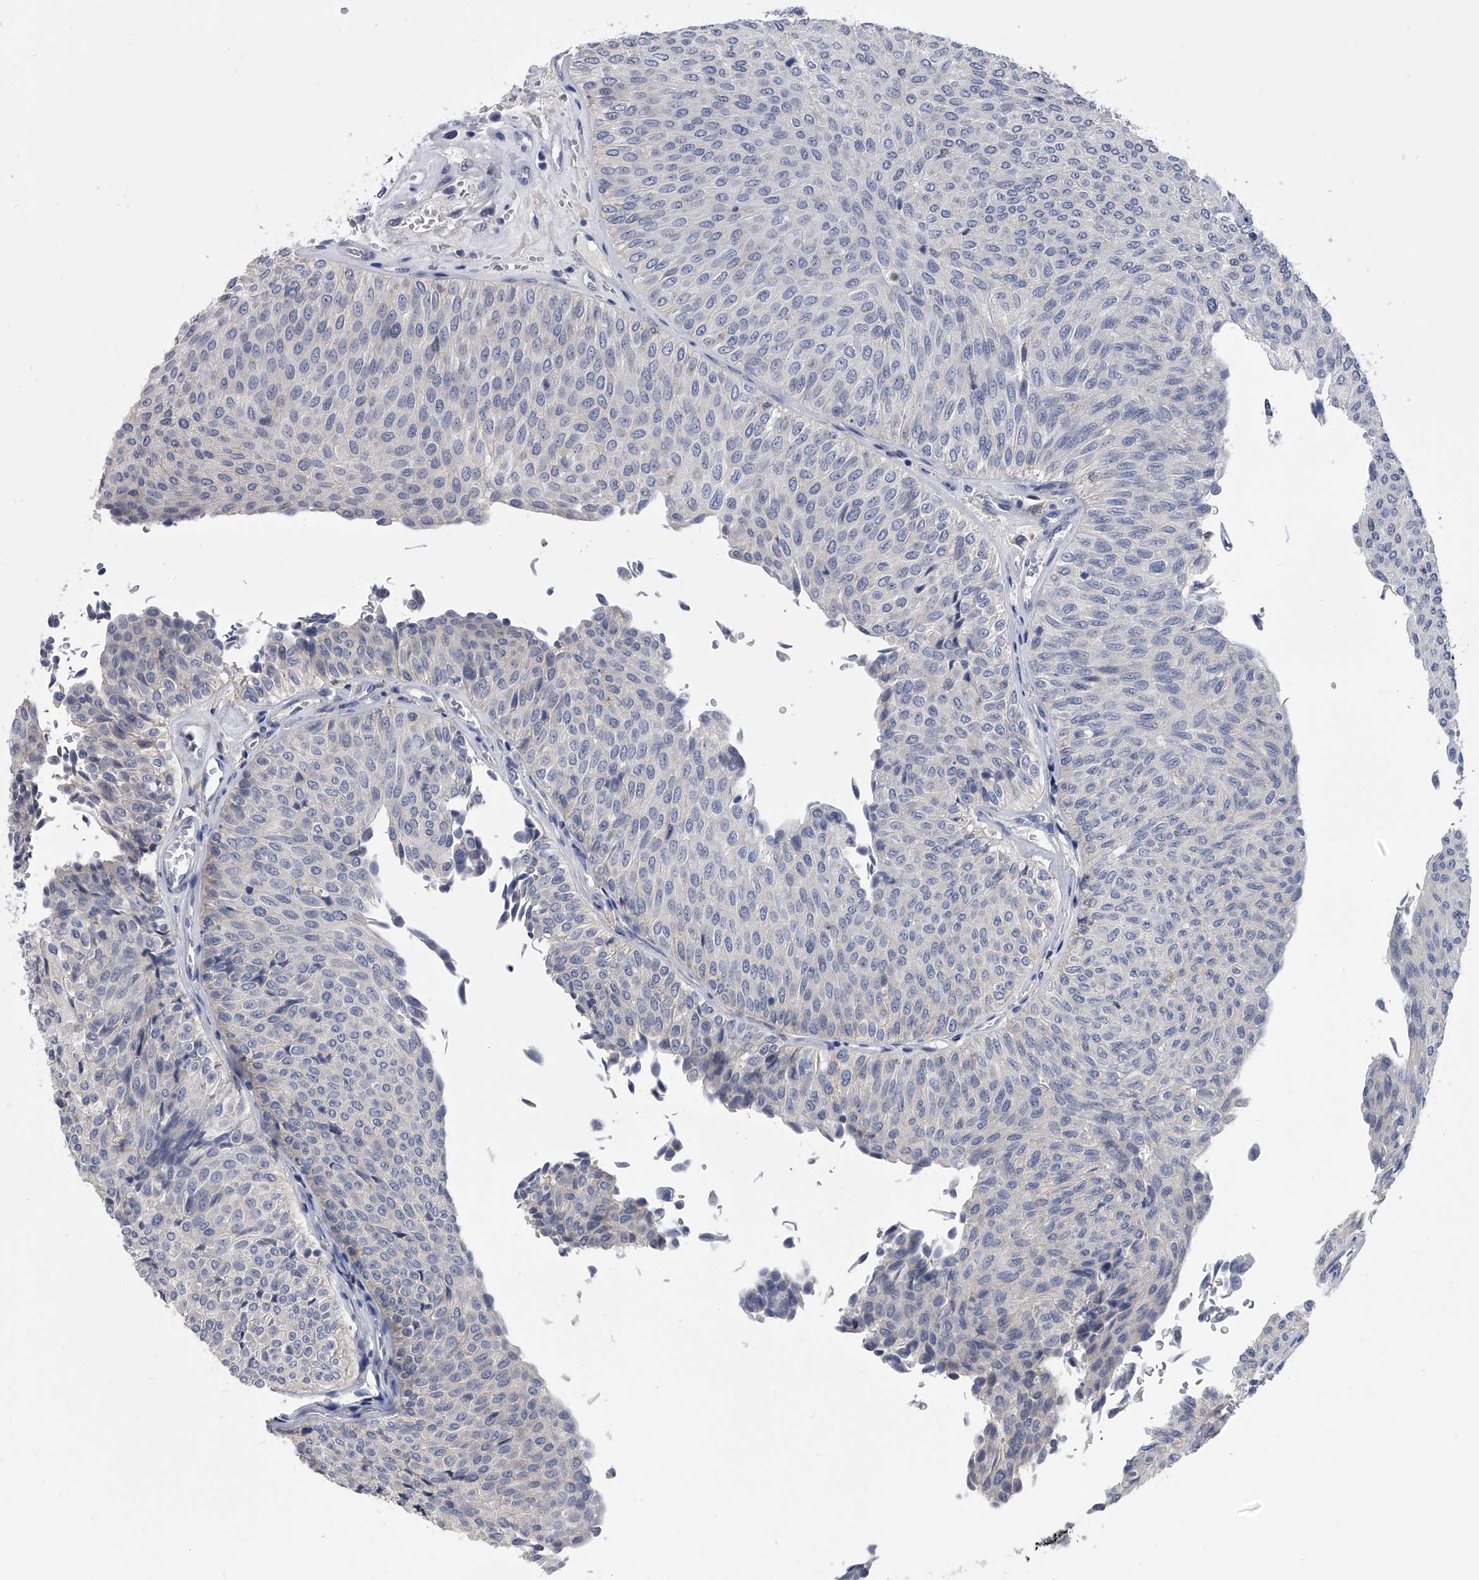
{"staining": {"intensity": "negative", "quantity": "none", "location": "none"}, "tissue": "urothelial cancer", "cell_type": "Tumor cells", "image_type": "cancer", "snomed": [{"axis": "morphology", "description": "Urothelial carcinoma, Low grade"}, {"axis": "topography", "description": "Urinary bladder"}], "caption": "Tumor cells show no significant expression in urothelial cancer.", "gene": "MAP4K3", "patient": {"sex": "male", "age": 78}}